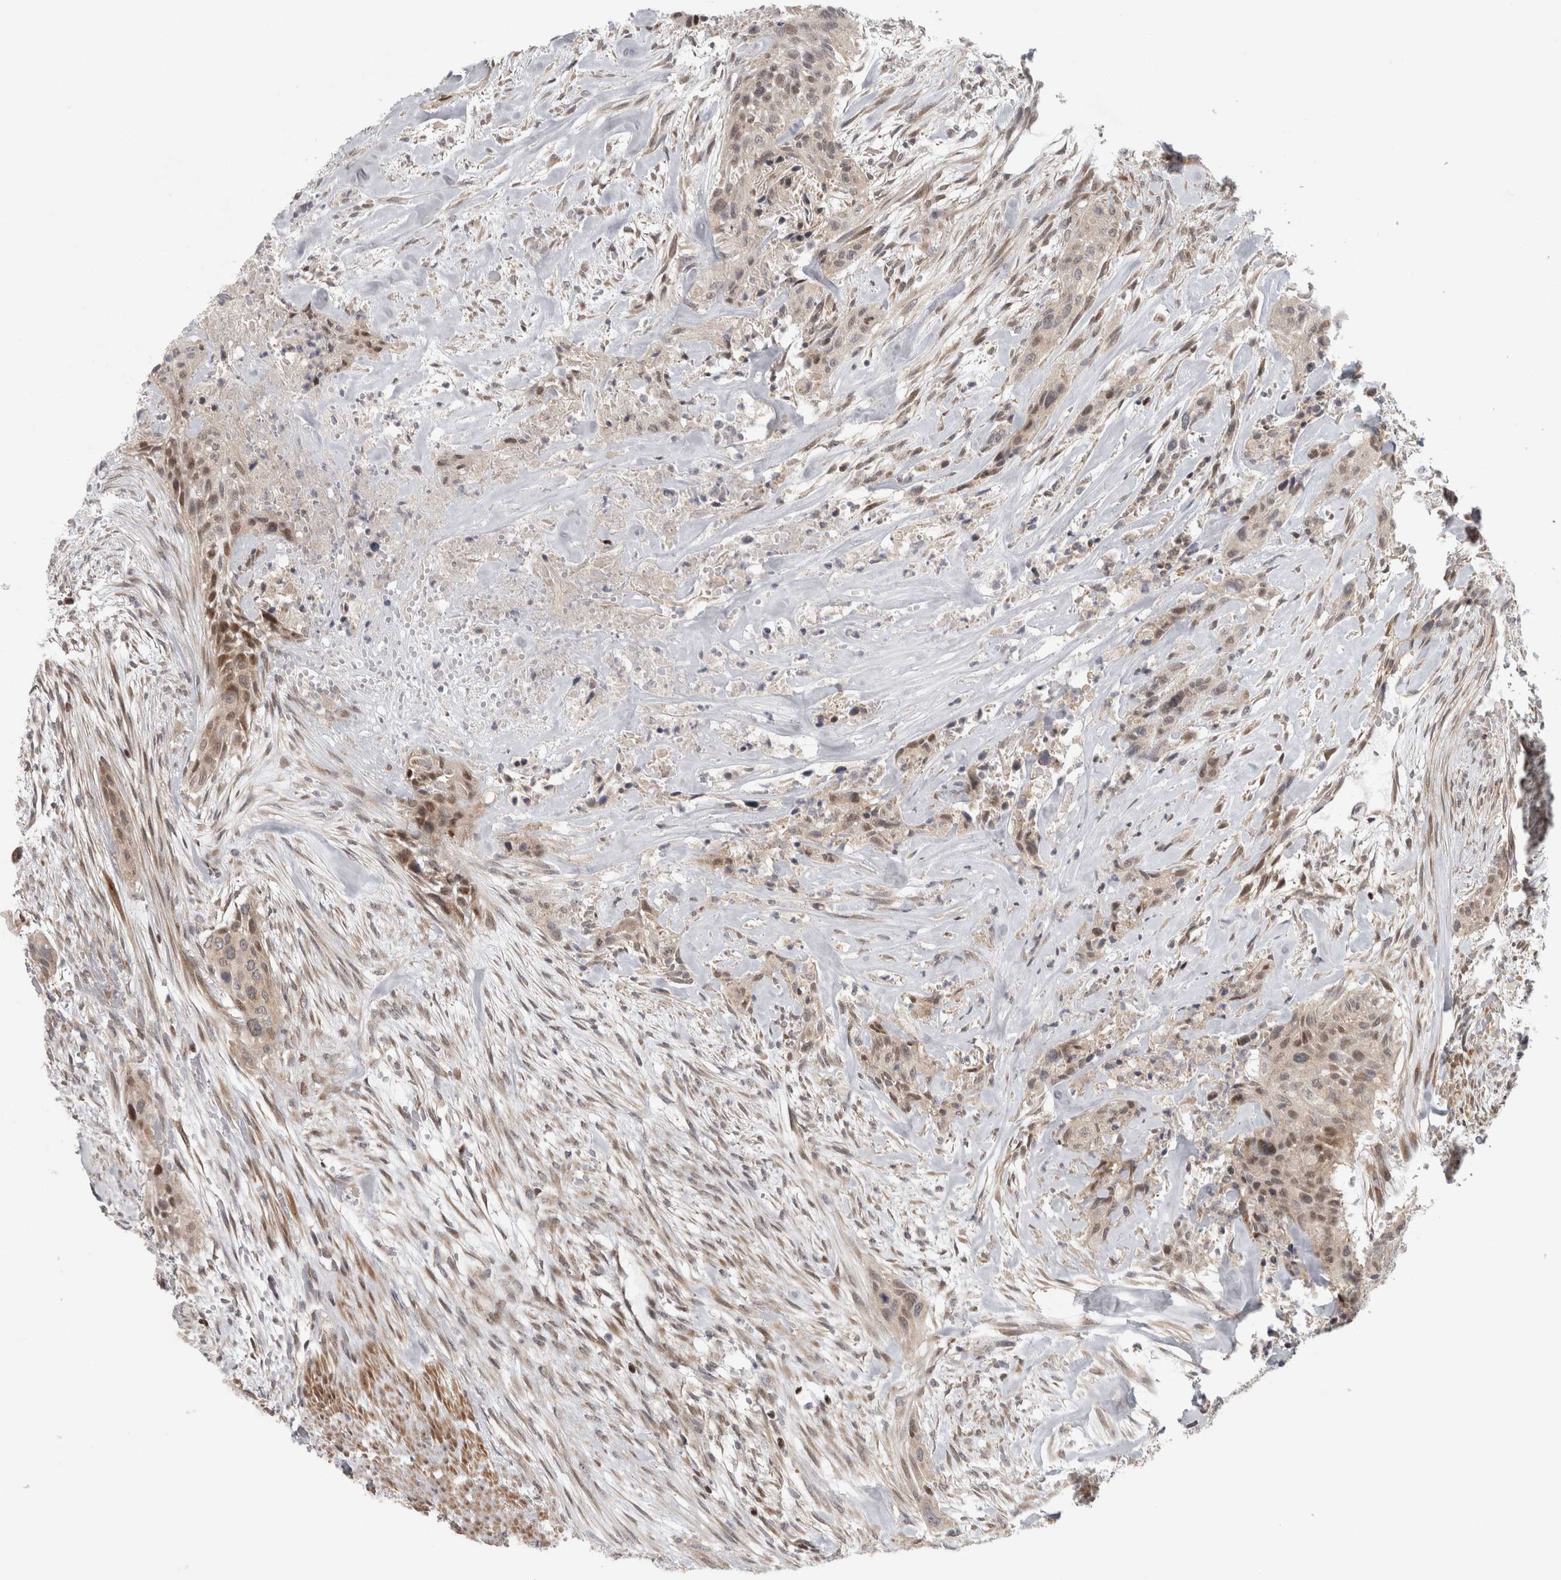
{"staining": {"intensity": "moderate", "quantity": "25%-75%", "location": "nuclear"}, "tissue": "urothelial cancer", "cell_type": "Tumor cells", "image_type": "cancer", "snomed": [{"axis": "morphology", "description": "Urothelial carcinoma, High grade"}, {"axis": "topography", "description": "Urinary bladder"}], "caption": "Protein expression analysis of human urothelial cancer reveals moderate nuclear positivity in about 25%-75% of tumor cells.", "gene": "KDM8", "patient": {"sex": "male", "age": 35}}